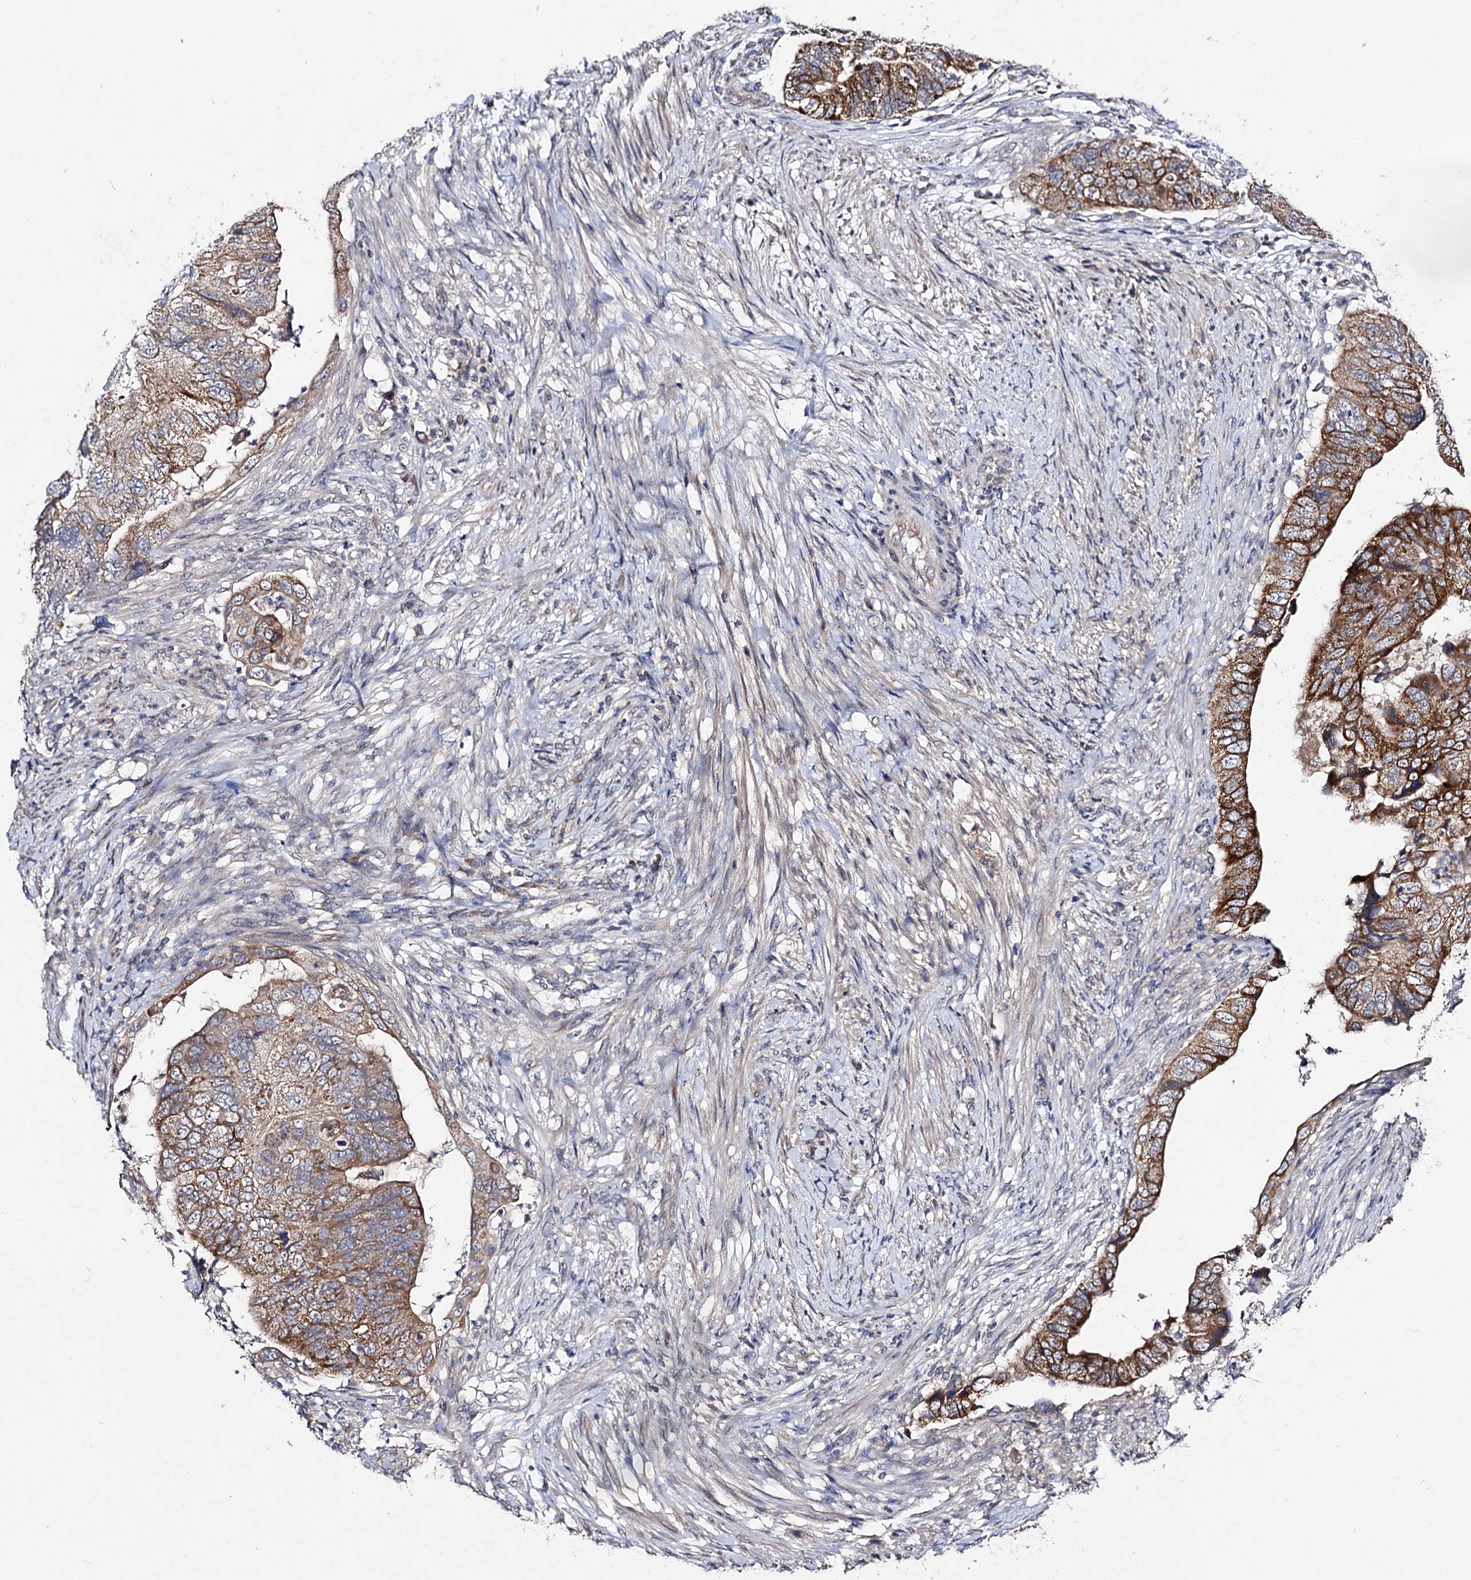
{"staining": {"intensity": "moderate", "quantity": ">75%", "location": "cytoplasmic/membranous"}, "tissue": "colorectal cancer", "cell_type": "Tumor cells", "image_type": "cancer", "snomed": [{"axis": "morphology", "description": "Adenocarcinoma, NOS"}, {"axis": "topography", "description": "Rectum"}], "caption": "Colorectal cancer was stained to show a protein in brown. There is medium levels of moderate cytoplasmic/membranous staining in about >75% of tumor cells.", "gene": "VPS37D", "patient": {"sex": "male", "age": 63}}